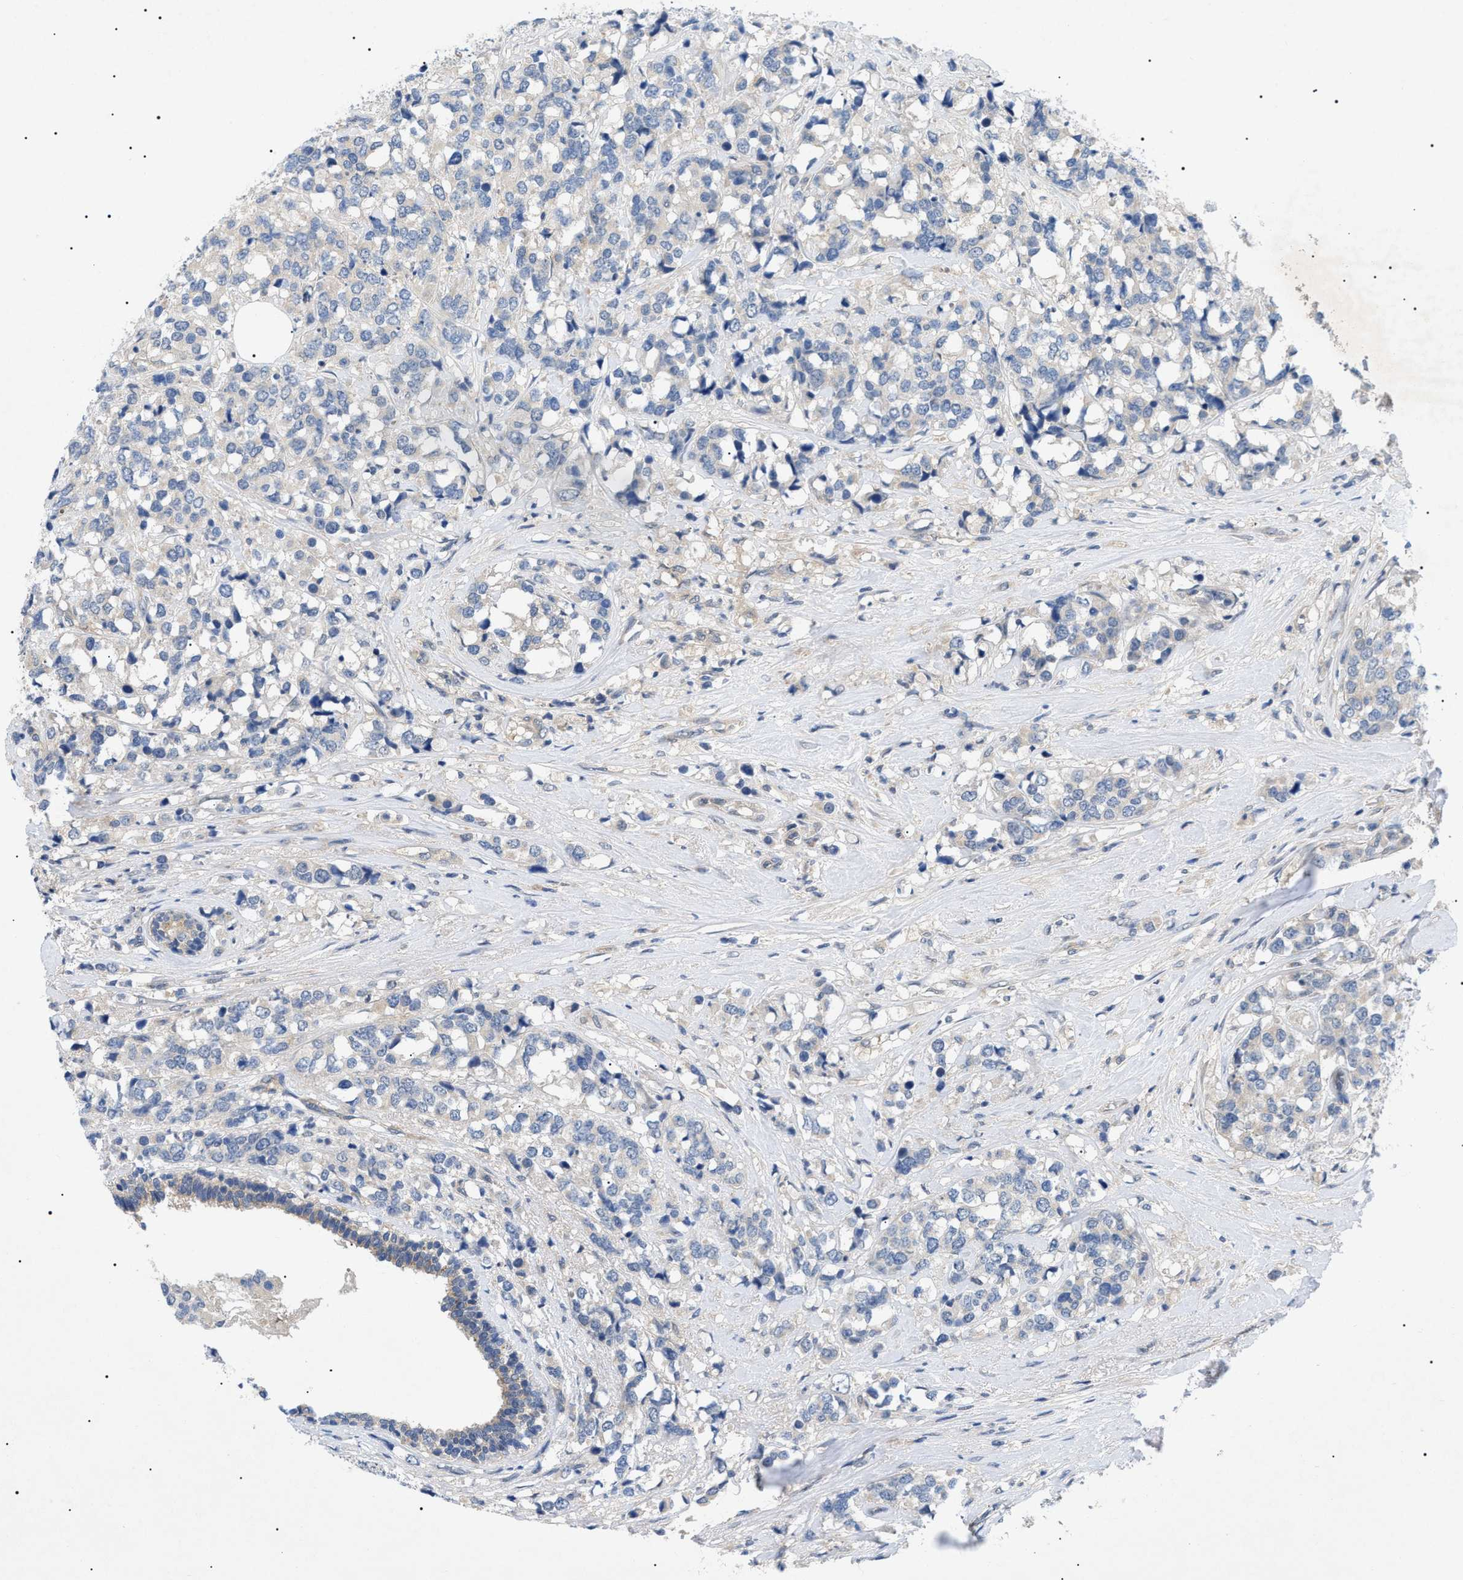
{"staining": {"intensity": "weak", "quantity": "<25%", "location": "cytoplasmic/membranous"}, "tissue": "breast cancer", "cell_type": "Tumor cells", "image_type": "cancer", "snomed": [{"axis": "morphology", "description": "Lobular carcinoma"}, {"axis": "topography", "description": "Breast"}], "caption": "High magnification brightfield microscopy of breast cancer (lobular carcinoma) stained with DAB (3,3'-diaminobenzidine) (brown) and counterstained with hematoxylin (blue): tumor cells show no significant positivity.", "gene": "RIPK1", "patient": {"sex": "female", "age": 59}}